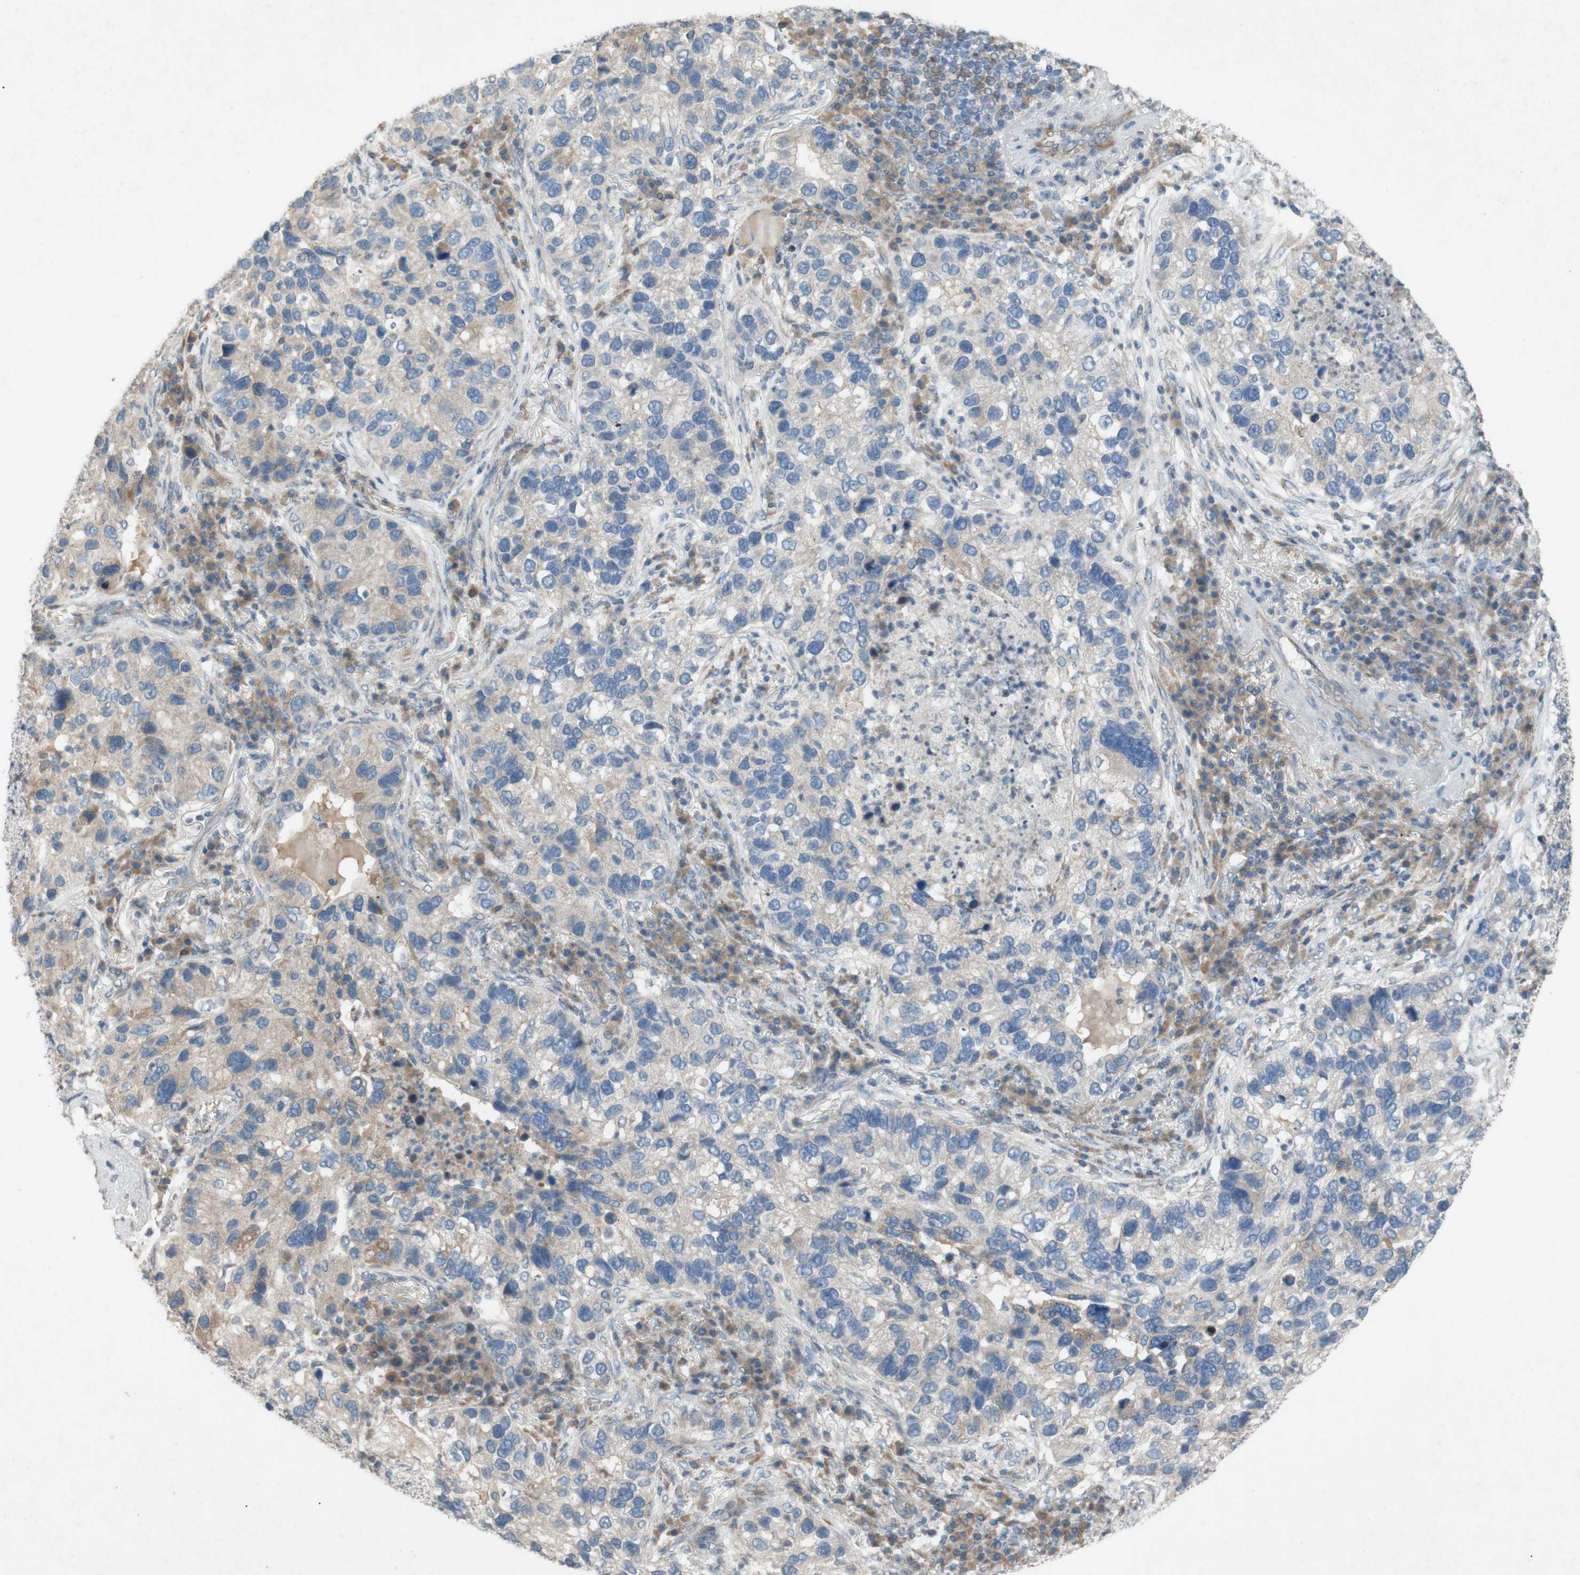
{"staining": {"intensity": "negative", "quantity": "none", "location": "none"}, "tissue": "lung cancer", "cell_type": "Tumor cells", "image_type": "cancer", "snomed": [{"axis": "morphology", "description": "Normal tissue, NOS"}, {"axis": "morphology", "description": "Adenocarcinoma, NOS"}, {"axis": "topography", "description": "Bronchus"}, {"axis": "topography", "description": "Lung"}], "caption": "Adenocarcinoma (lung) was stained to show a protein in brown. There is no significant staining in tumor cells.", "gene": "ADD2", "patient": {"sex": "male", "age": 54}}